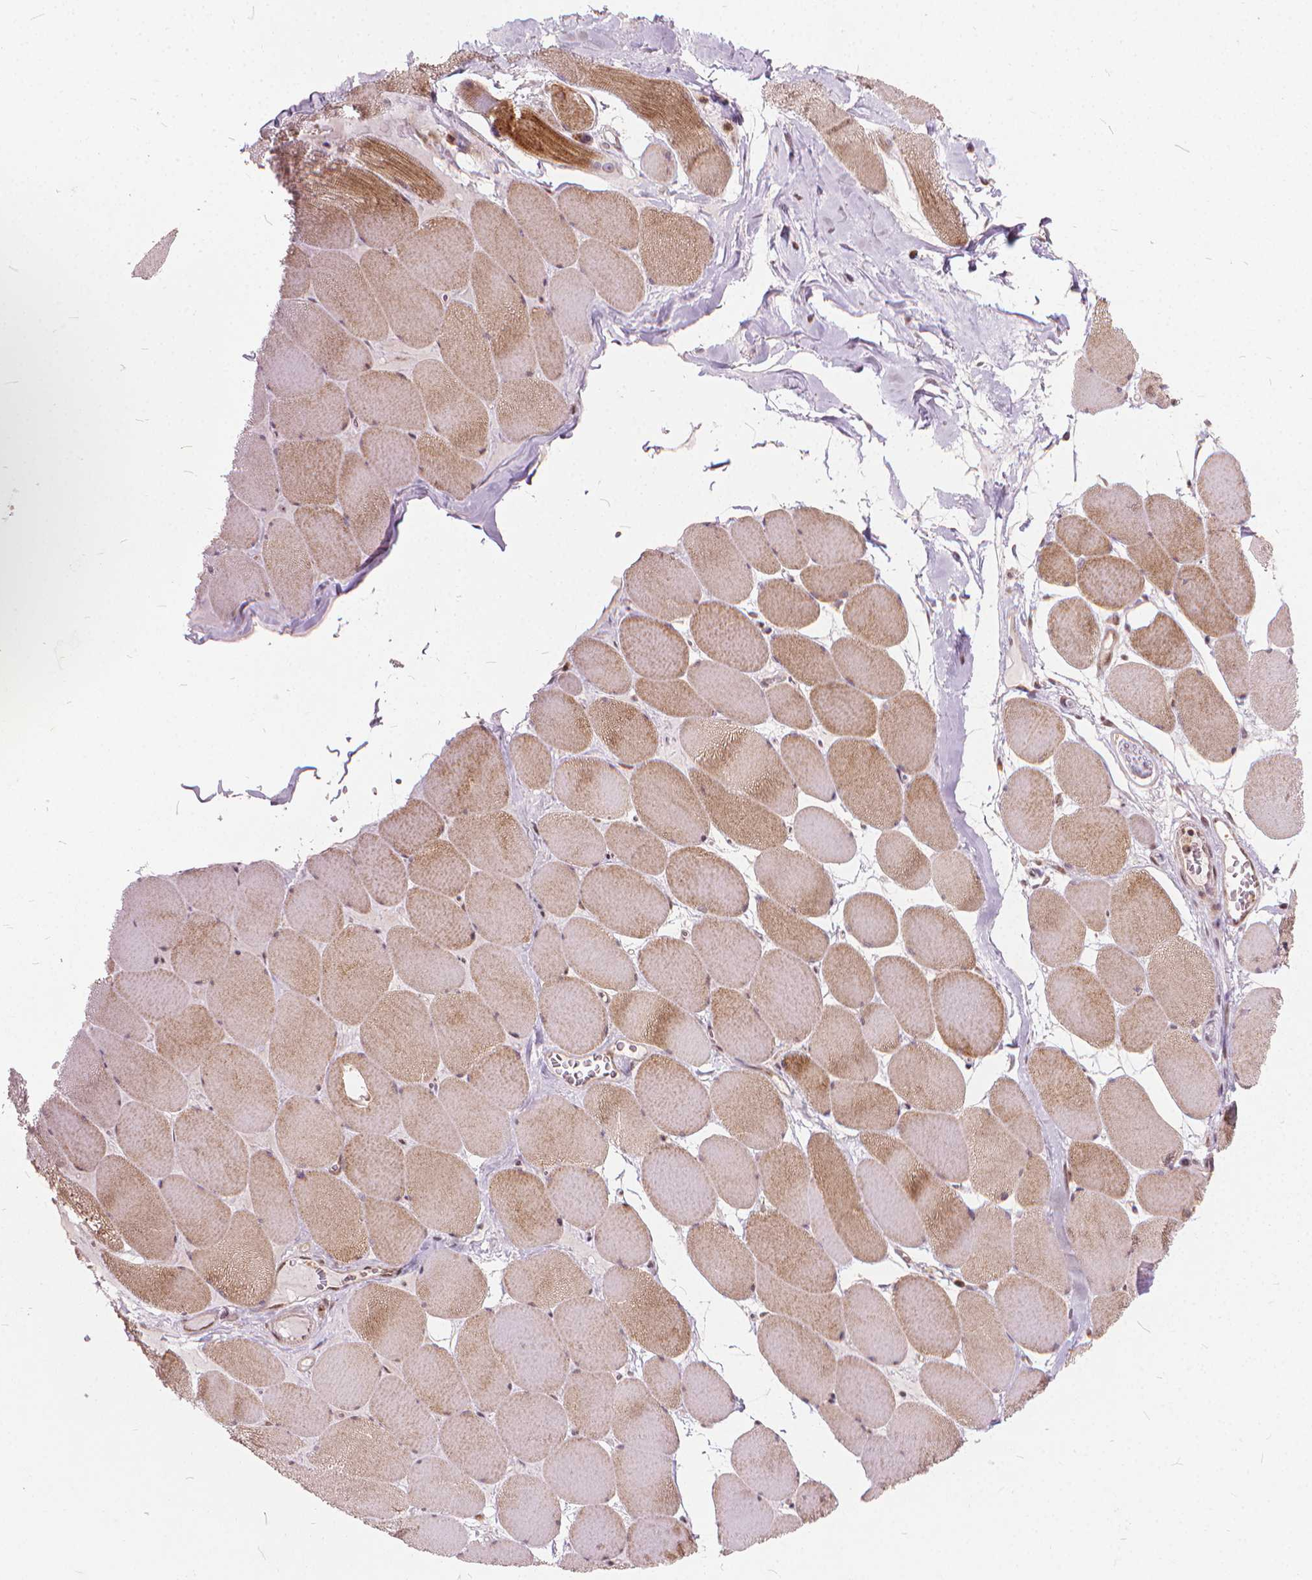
{"staining": {"intensity": "moderate", "quantity": "25%-75%", "location": "cytoplasmic/membranous"}, "tissue": "skeletal muscle", "cell_type": "Myocytes", "image_type": "normal", "snomed": [{"axis": "morphology", "description": "Normal tissue, NOS"}, {"axis": "topography", "description": "Skeletal muscle"}], "caption": "This micrograph displays immunohistochemistry (IHC) staining of unremarkable human skeletal muscle, with medium moderate cytoplasmic/membranous staining in approximately 25%-75% of myocytes.", "gene": "STAT5B", "patient": {"sex": "female", "age": 75}}